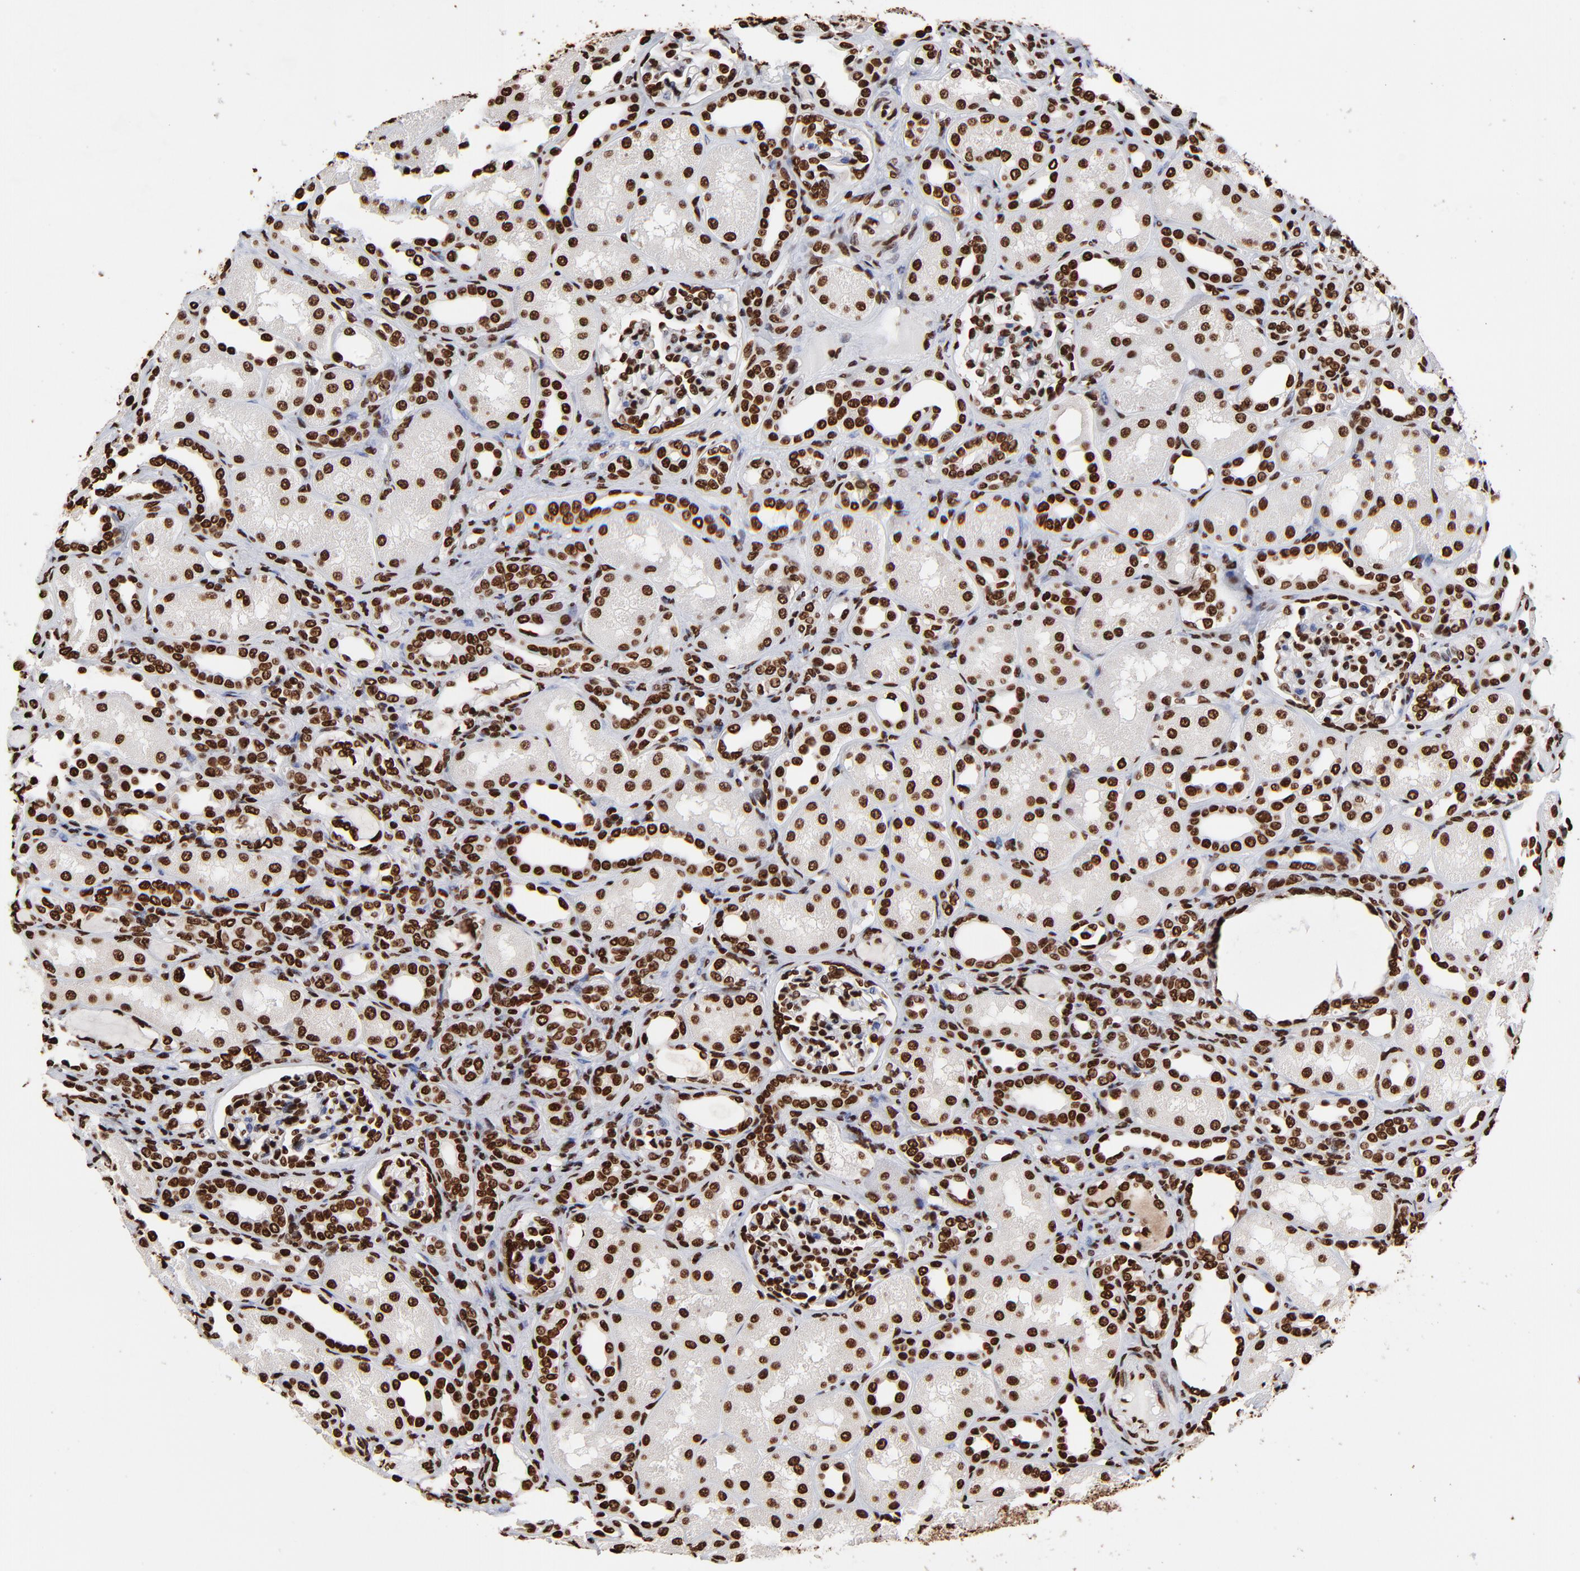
{"staining": {"intensity": "strong", "quantity": ">75%", "location": "nuclear"}, "tissue": "kidney", "cell_type": "Cells in glomeruli", "image_type": "normal", "snomed": [{"axis": "morphology", "description": "Normal tissue, NOS"}, {"axis": "topography", "description": "Kidney"}], "caption": "Cells in glomeruli show high levels of strong nuclear staining in approximately >75% of cells in unremarkable kidney.", "gene": "ZNF544", "patient": {"sex": "male", "age": 7}}